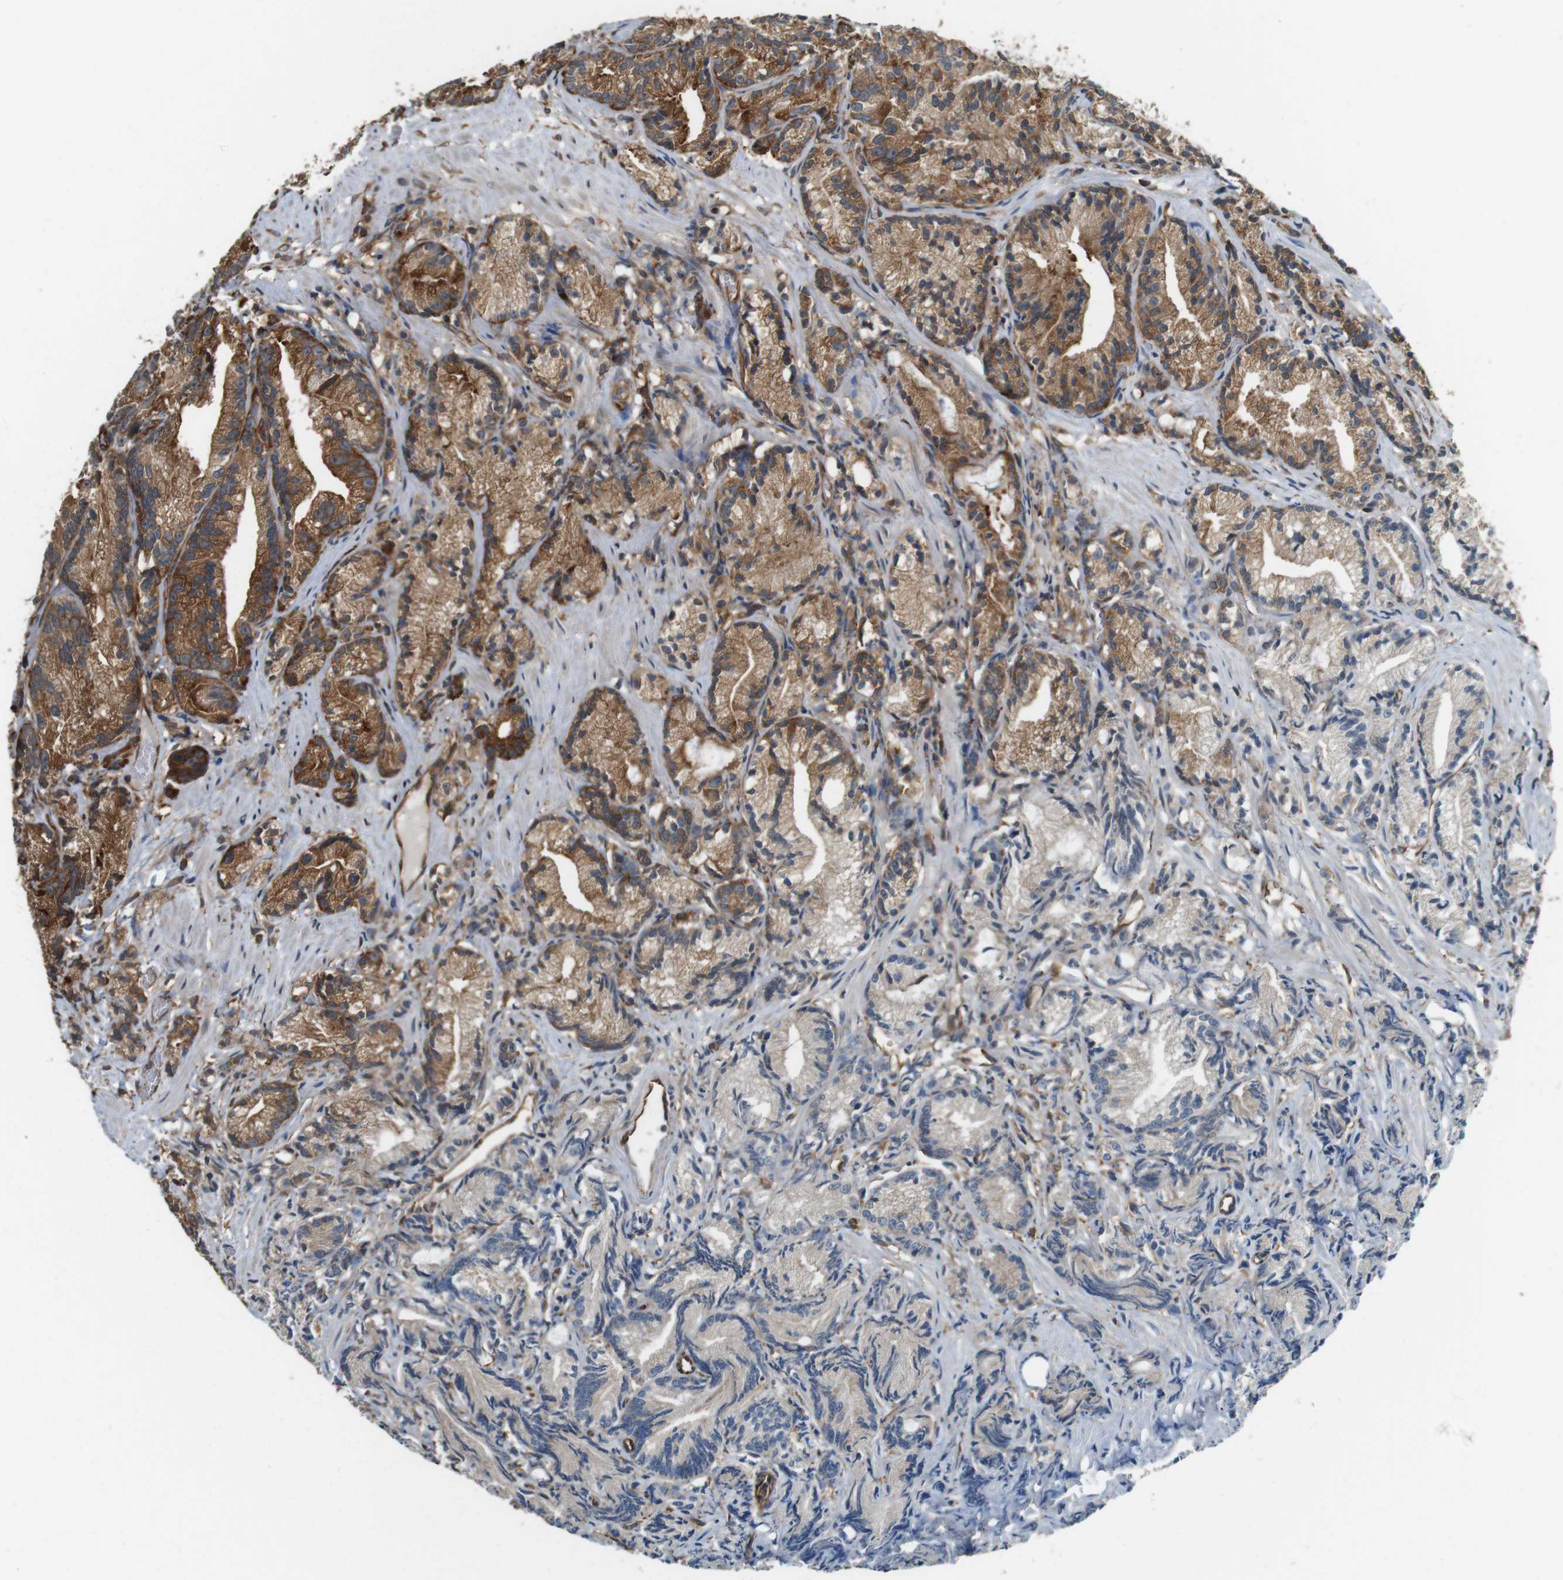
{"staining": {"intensity": "moderate", "quantity": "25%-75%", "location": "cytoplasmic/membranous"}, "tissue": "prostate cancer", "cell_type": "Tumor cells", "image_type": "cancer", "snomed": [{"axis": "morphology", "description": "Adenocarcinoma, Low grade"}, {"axis": "topography", "description": "Prostate"}], "caption": "Prostate cancer stained for a protein displays moderate cytoplasmic/membranous positivity in tumor cells.", "gene": "PA2G4", "patient": {"sex": "male", "age": 89}}